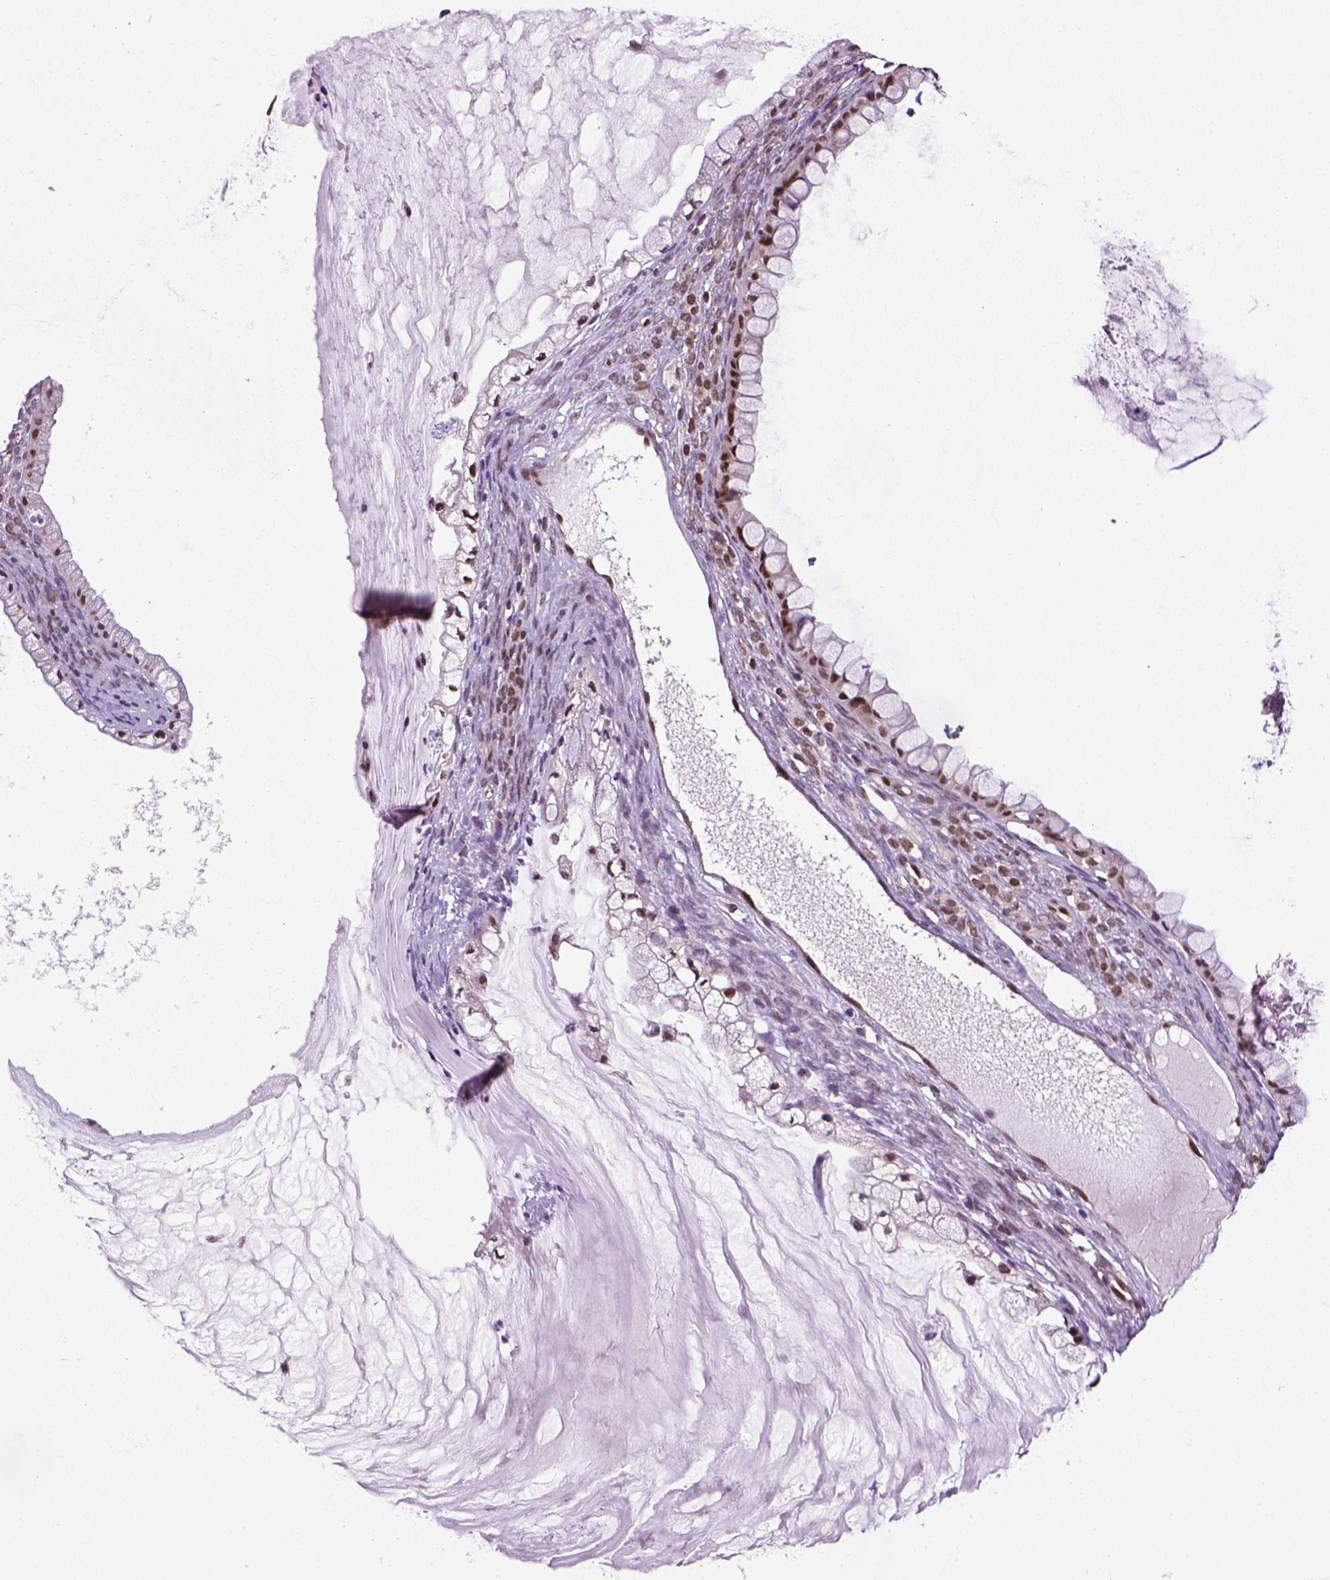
{"staining": {"intensity": "strong", "quantity": ">75%", "location": "nuclear"}, "tissue": "ovarian cancer", "cell_type": "Tumor cells", "image_type": "cancer", "snomed": [{"axis": "morphology", "description": "Cystadenocarcinoma, mucinous, NOS"}, {"axis": "topography", "description": "Ovary"}], "caption": "High-power microscopy captured an IHC photomicrograph of ovarian cancer, revealing strong nuclear positivity in about >75% of tumor cells.", "gene": "MGMT", "patient": {"sex": "female", "age": 57}}